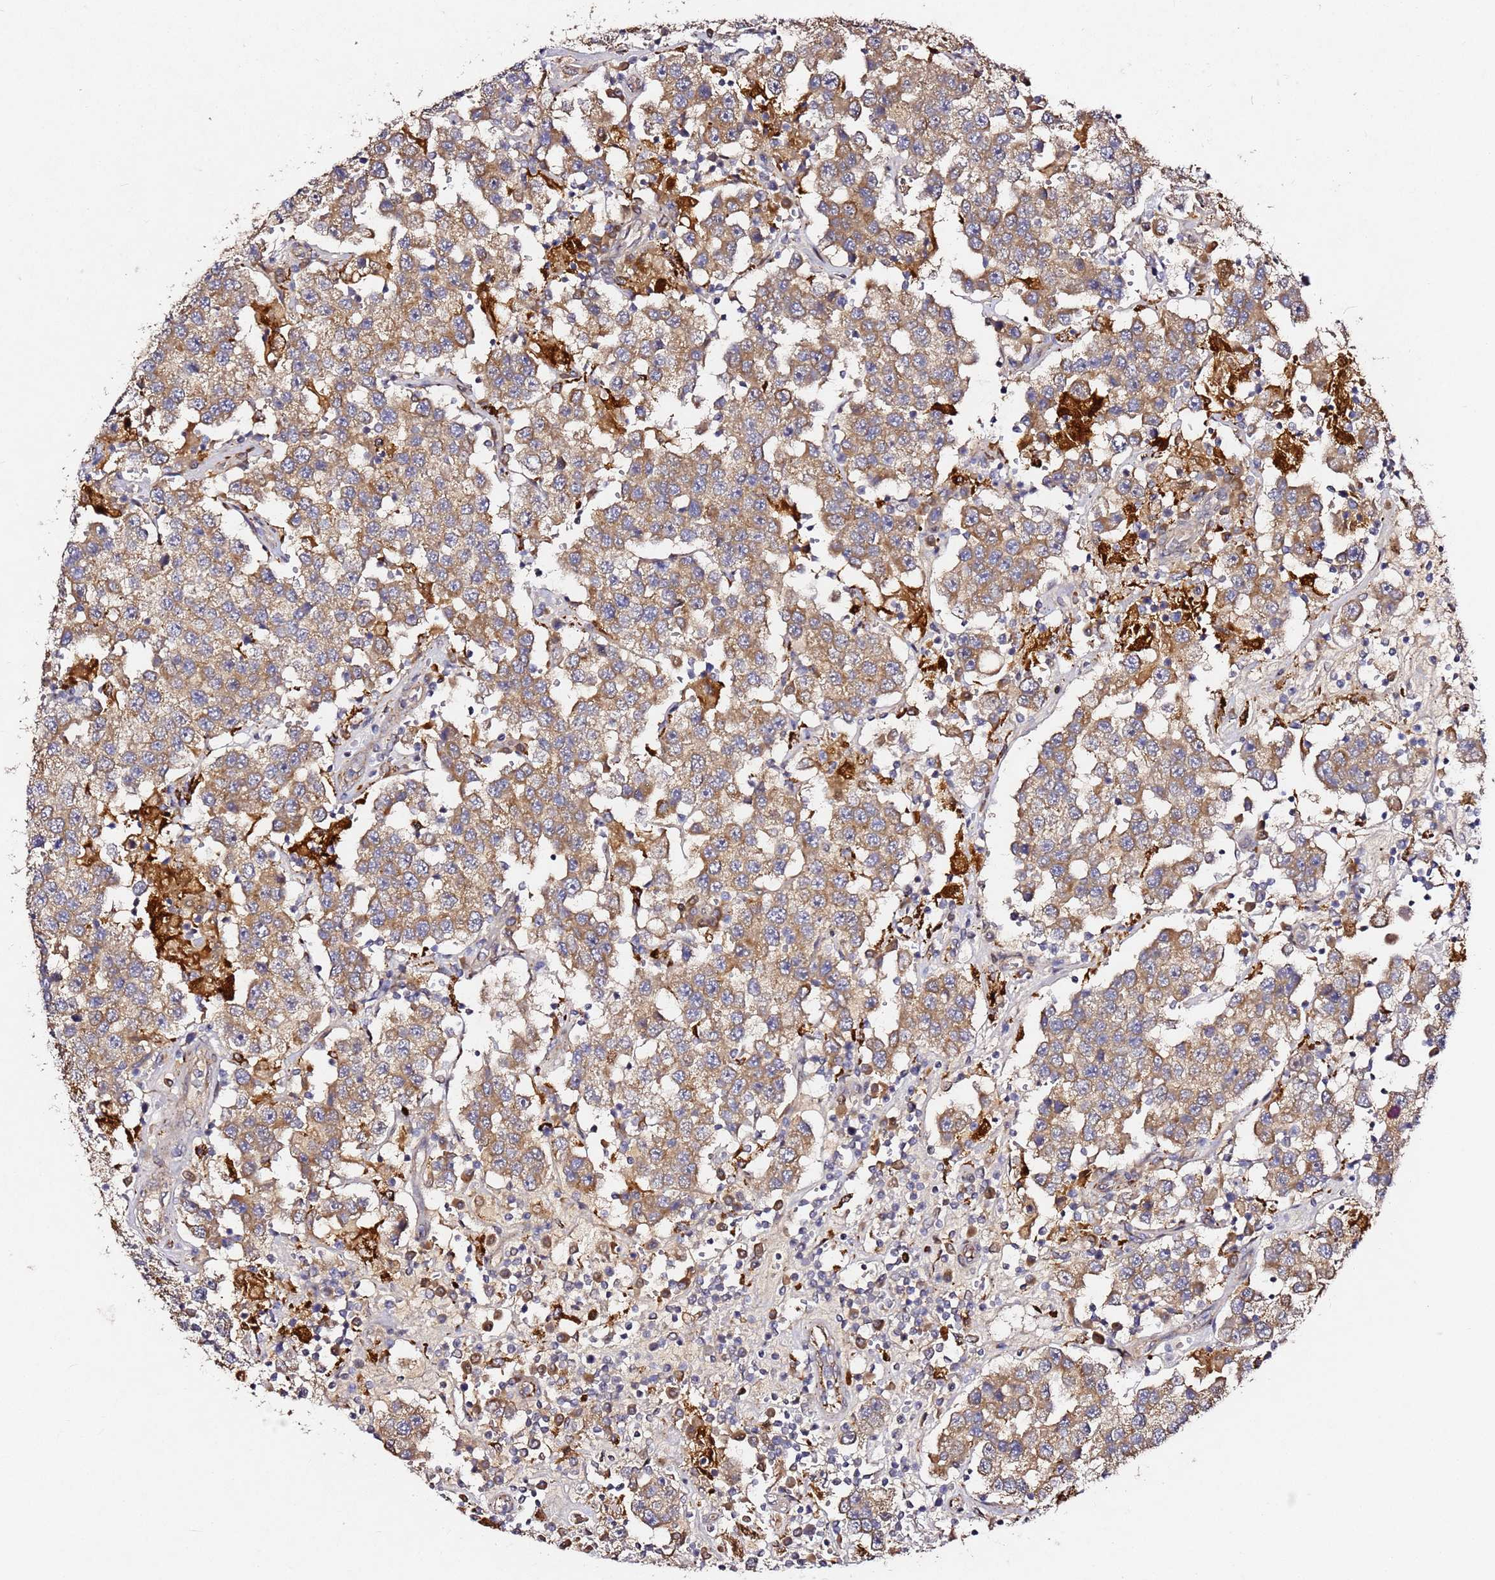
{"staining": {"intensity": "moderate", "quantity": ">75%", "location": "cytoplasmic/membranous"}, "tissue": "testis cancer", "cell_type": "Tumor cells", "image_type": "cancer", "snomed": [{"axis": "morphology", "description": "Seminoma, NOS"}, {"axis": "topography", "description": "Testis"}], "caption": "High-power microscopy captured an IHC micrograph of seminoma (testis), revealing moderate cytoplasmic/membranous expression in about >75% of tumor cells. (IHC, brightfield microscopy, high magnification).", "gene": "ALG11", "patient": {"sex": "male", "age": 37}}